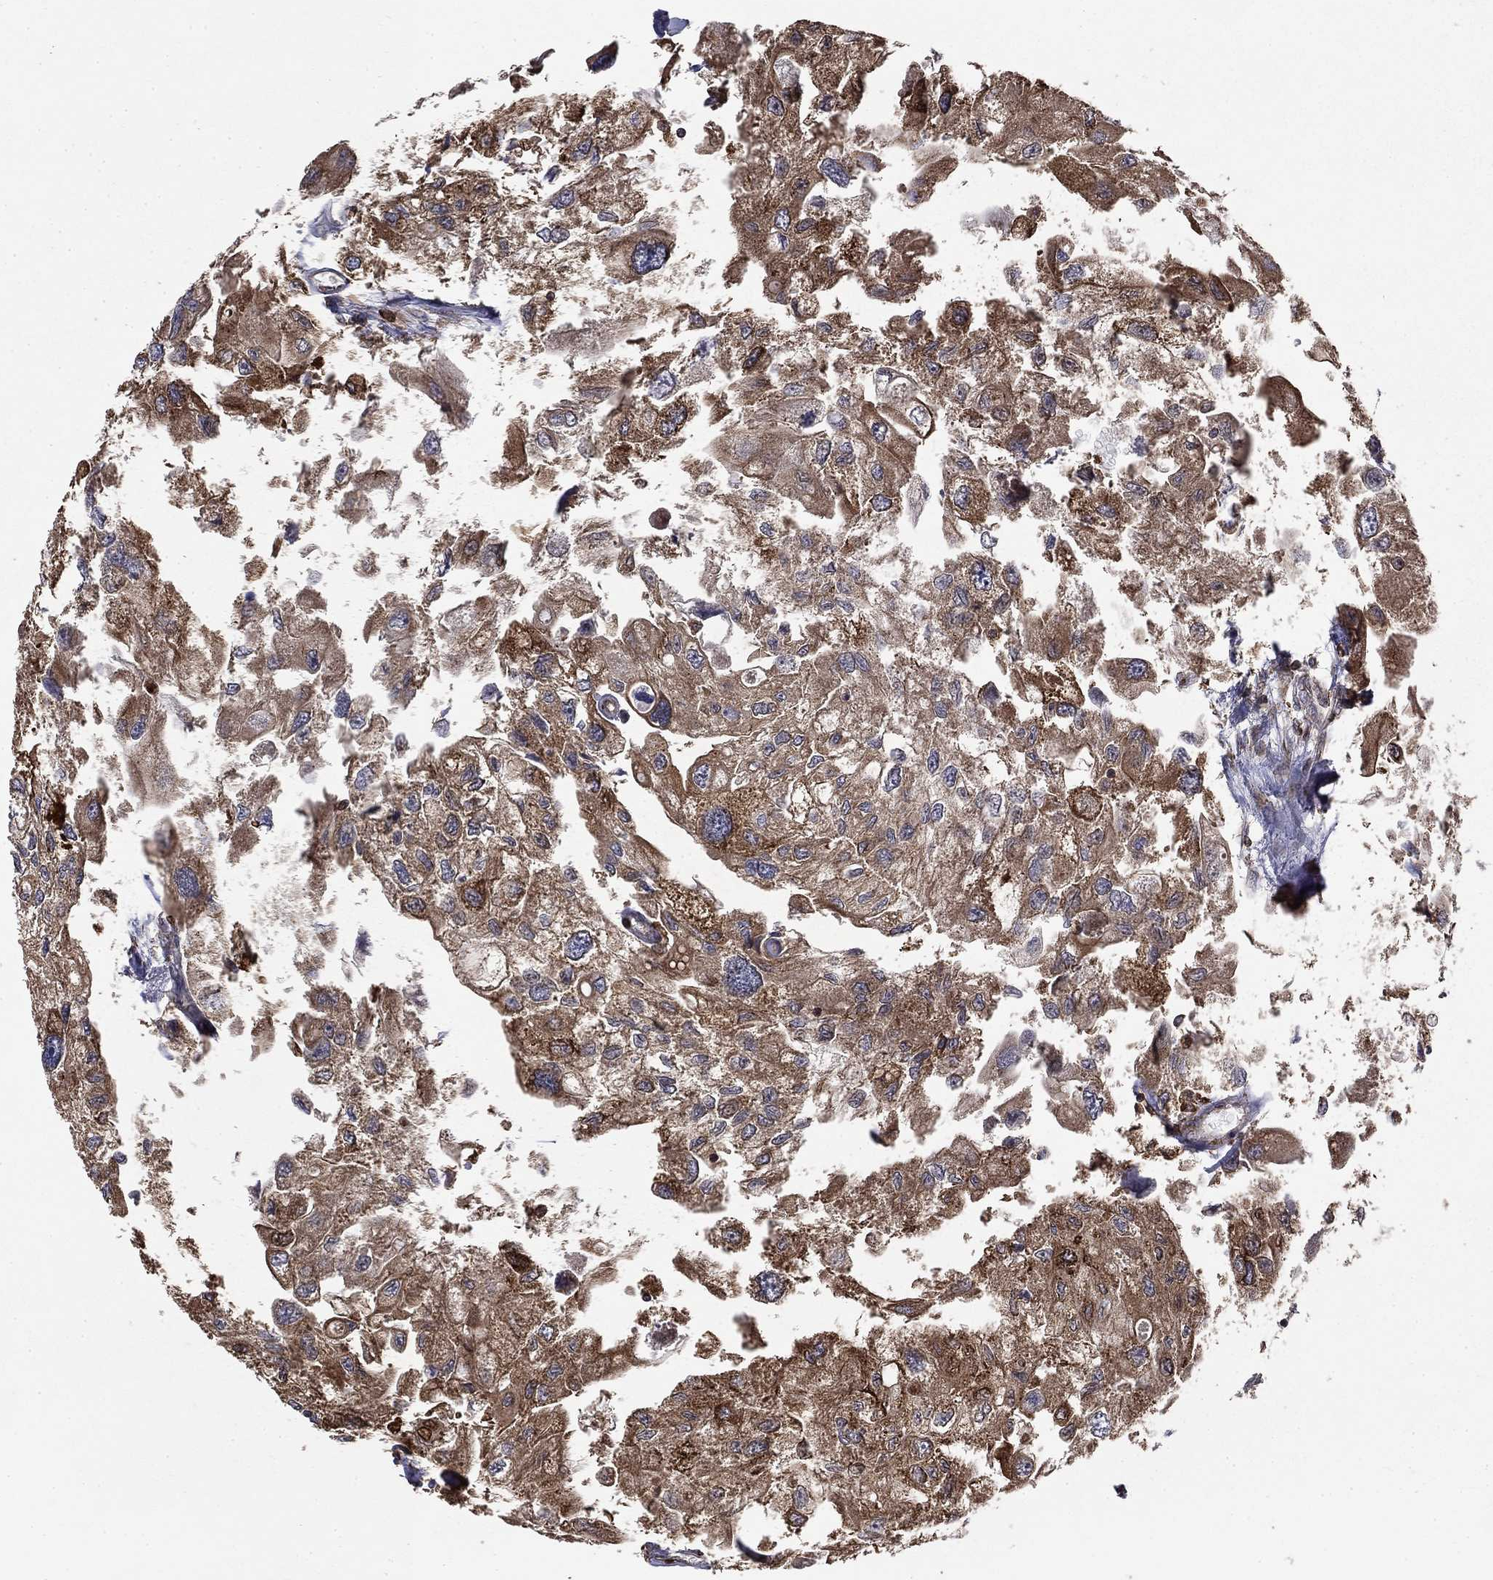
{"staining": {"intensity": "moderate", "quantity": ">75%", "location": "cytoplasmic/membranous"}, "tissue": "urothelial cancer", "cell_type": "Tumor cells", "image_type": "cancer", "snomed": [{"axis": "morphology", "description": "Urothelial carcinoma, High grade"}, {"axis": "topography", "description": "Urinary bladder"}], "caption": "DAB immunohistochemical staining of high-grade urothelial carcinoma exhibits moderate cytoplasmic/membranous protein positivity in about >75% of tumor cells.", "gene": "BABAM2", "patient": {"sex": "male", "age": 59}}